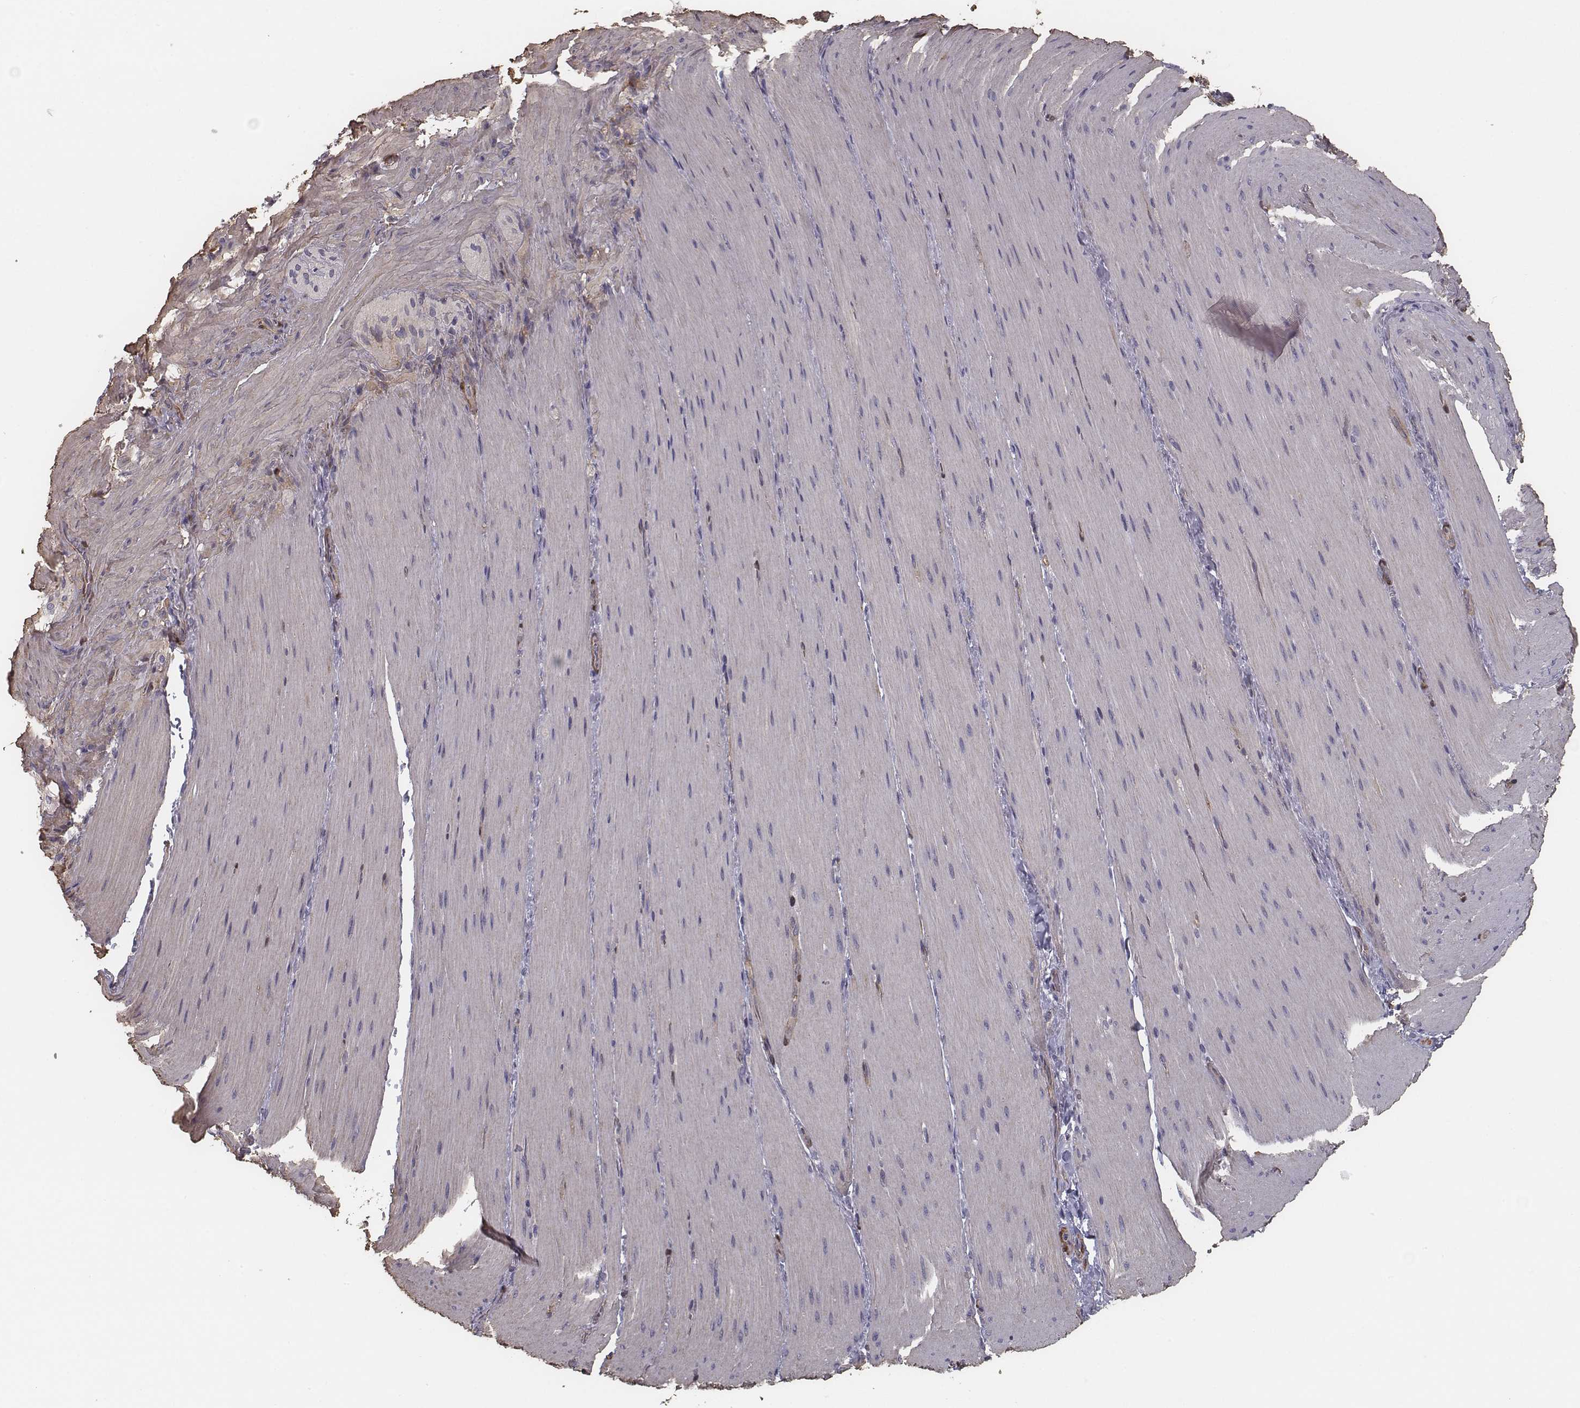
{"staining": {"intensity": "weak", "quantity": "25%-75%", "location": "cytoplasmic/membranous"}, "tissue": "smooth muscle", "cell_type": "Smooth muscle cells", "image_type": "normal", "snomed": [{"axis": "morphology", "description": "Normal tissue, NOS"}, {"axis": "topography", "description": "Smooth muscle"}, {"axis": "topography", "description": "Colon"}], "caption": "High-magnification brightfield microscopy of normal smooth muscle stained with DAB (brown) and counterstained with hematoxylin (blue). smooth muscle cells exhibit weak cytoplasmic/membranous positivity is identified in approximately25%-75% of cells.", "gene": "ISYNA1", "patient": {"sex": "male", "age": 73}}